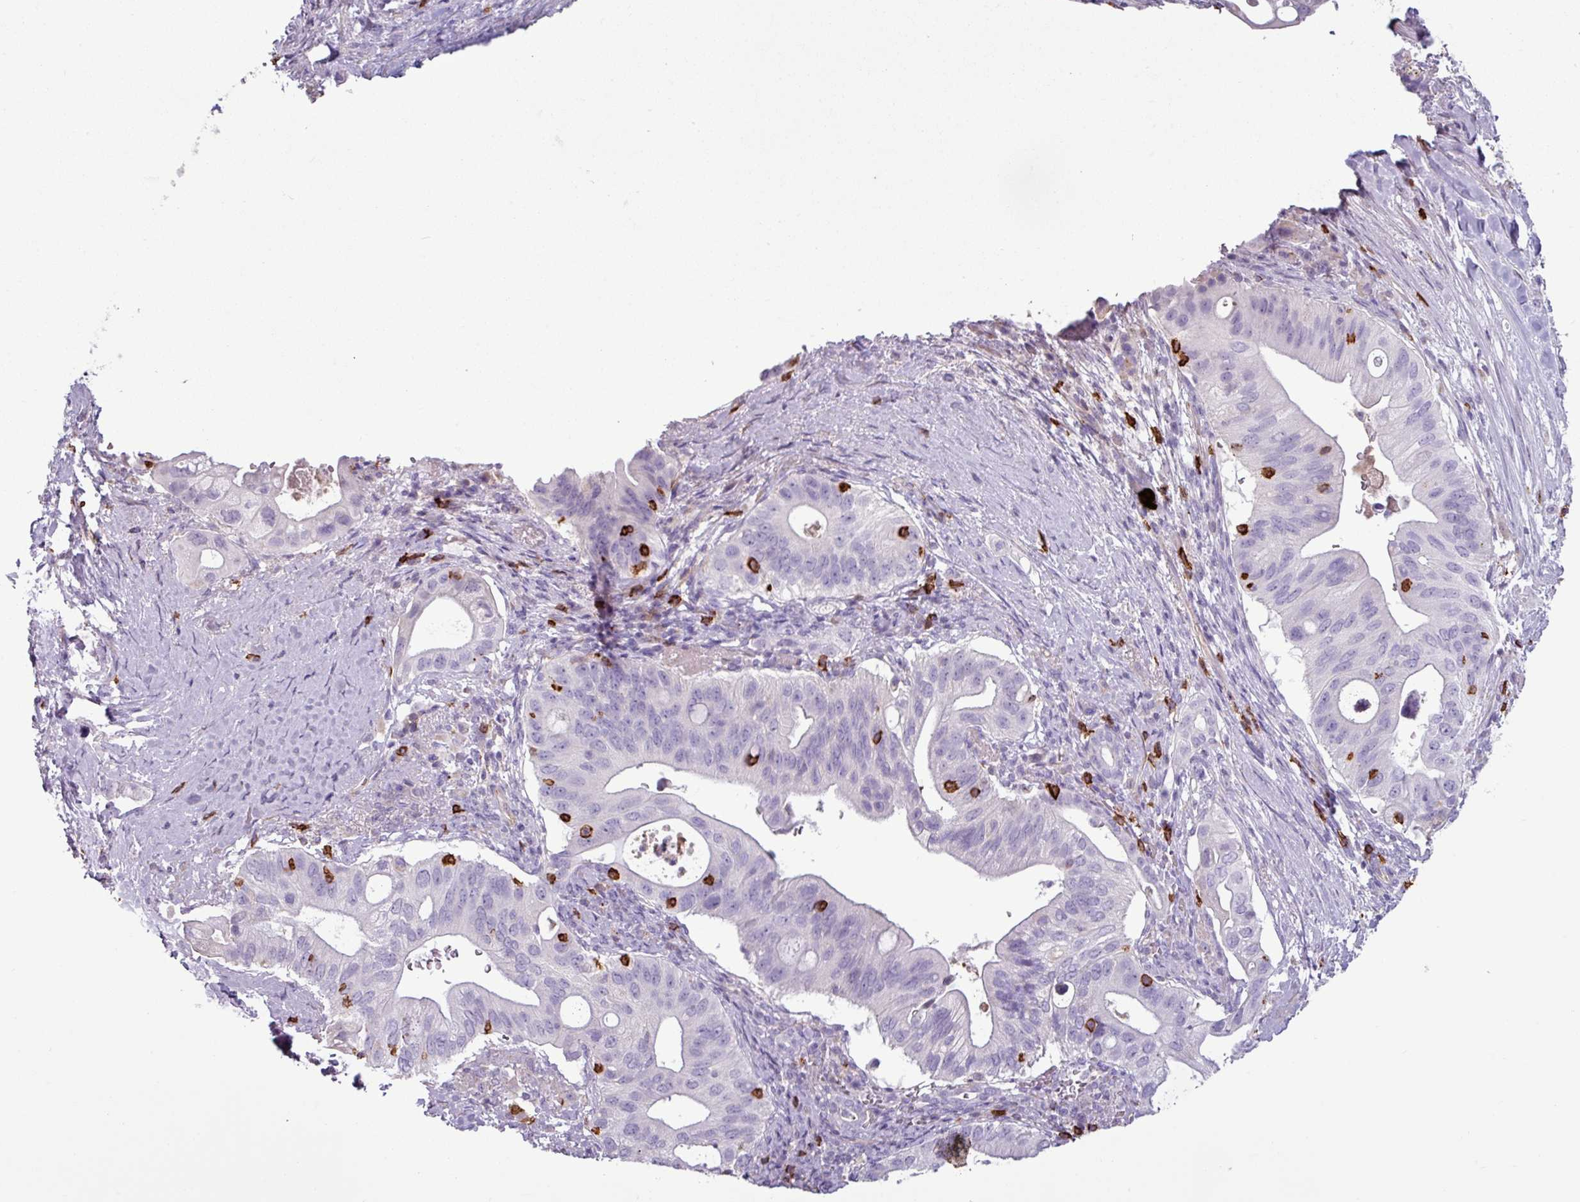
{"staining": {"intensity": "negative", "quantity": "none", "location": "none"}, "tissue": "pancreatic cancer", "cell_type": "Tumor cells", "image_type": "cancer", "snomed": [{"axis": "morphology", "description": "Adenocarcinoma, NOS"}, {"axis": "topography", "description": "Pancreas"}], "caption": "High power microscopy micrograph of an immunohistochemistry (IHC) micrograph of pancreatic cancer, revealing no significant positivity in tumor cells. (DAB immunohistochemistry (IHC), high magnification).", "gene": "CD8A", "patient": {"sex": "female", "age": 72}}